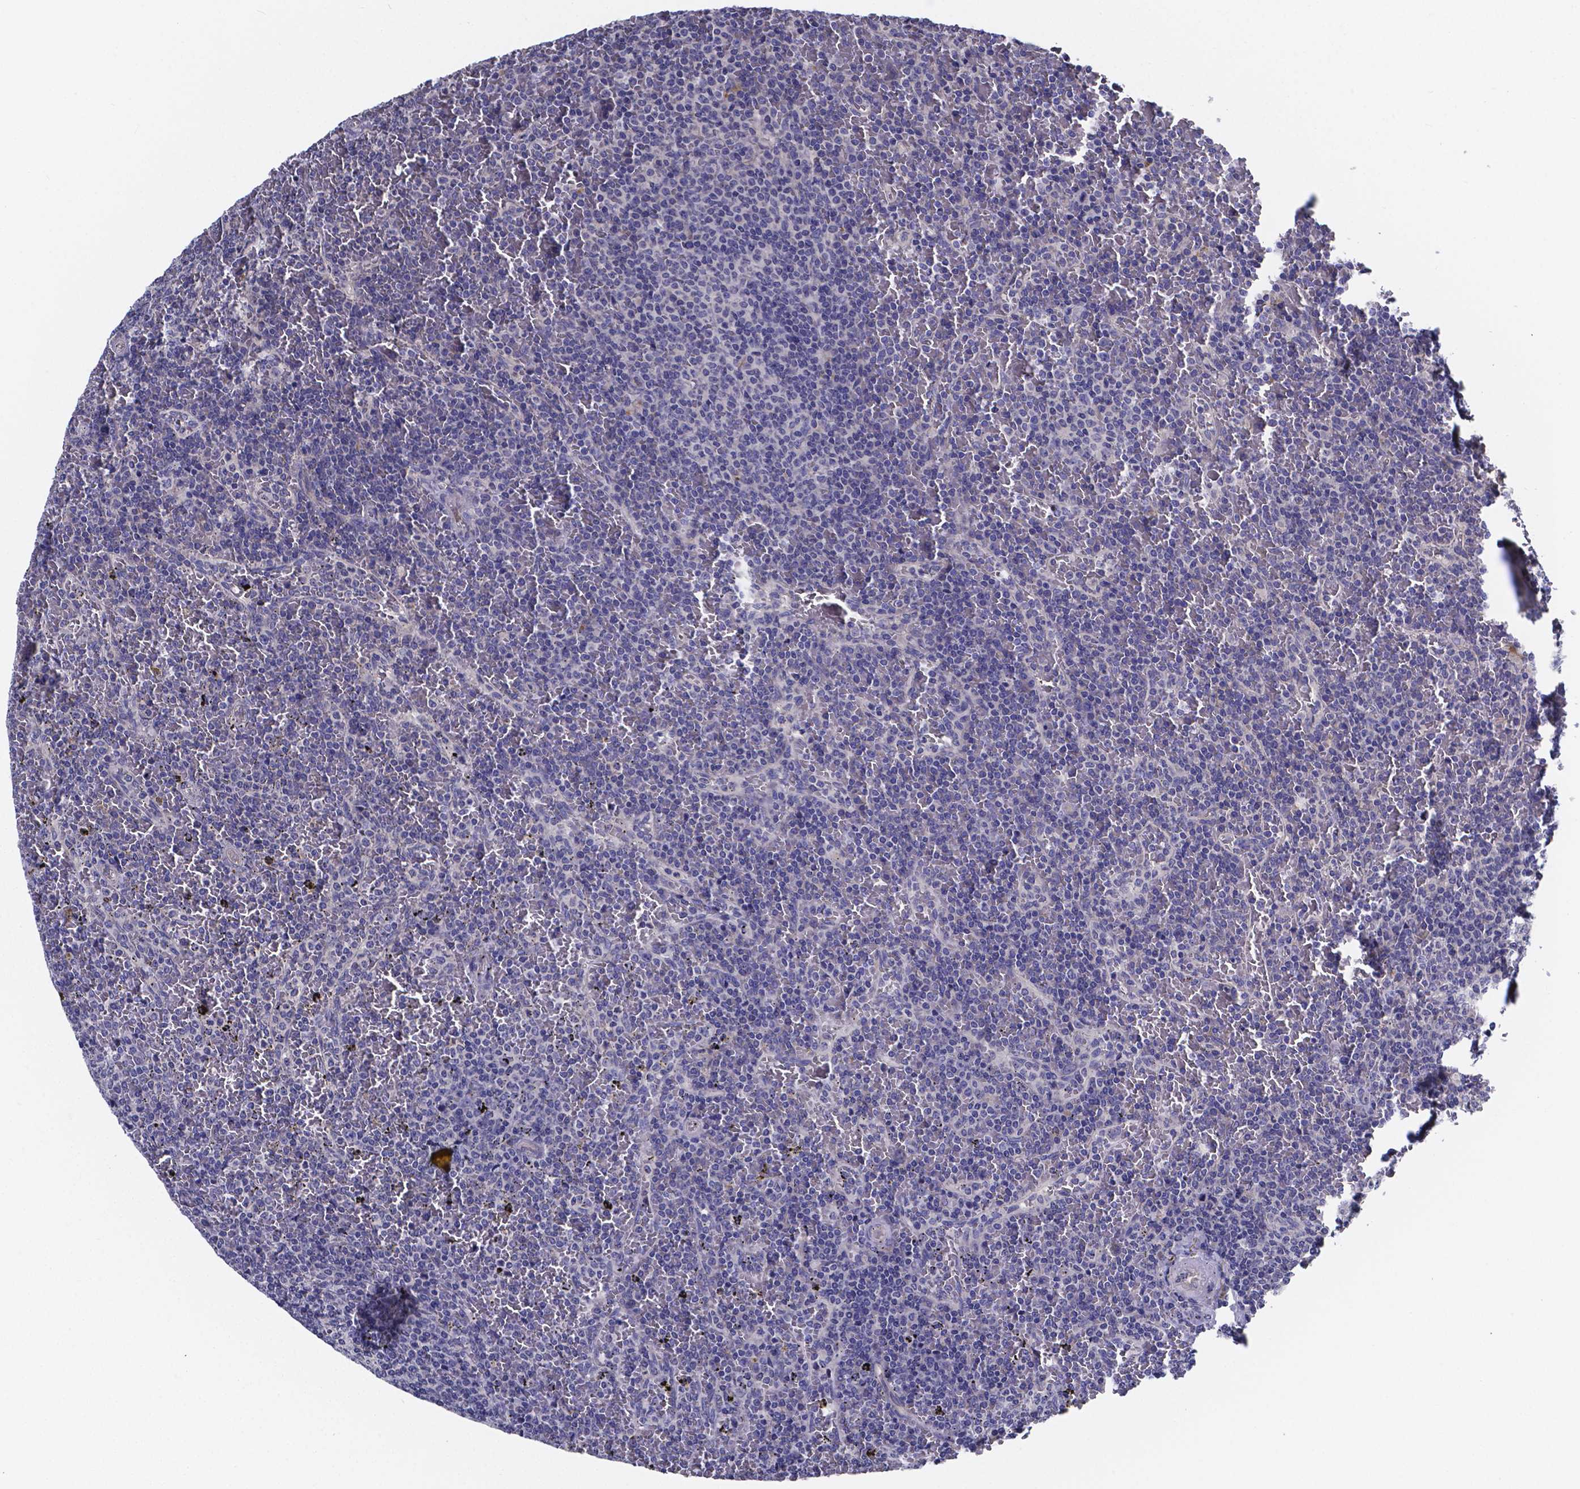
{"staining": {"intensity": "negative", "quantity": "none", "location": "none"}, "tissue": "lymphoma", "cell_type": "Tumor cells", "image_type": "cancer", "snomed": [{"axis": "morphology", "description": "Malignant lymphoma, non-Hodgkin's type, Low grade"}, {"axis": "topography", "description": "Spleen"}], "caption": "Malignant lymphoma, non-Hodgkin's type (low-grade) stained for a protein using immunohistochemistry (IHC) shows no staining tumor cells.", "gene": "SFRP4", "patient": {"sex": "female", "age": 77}}